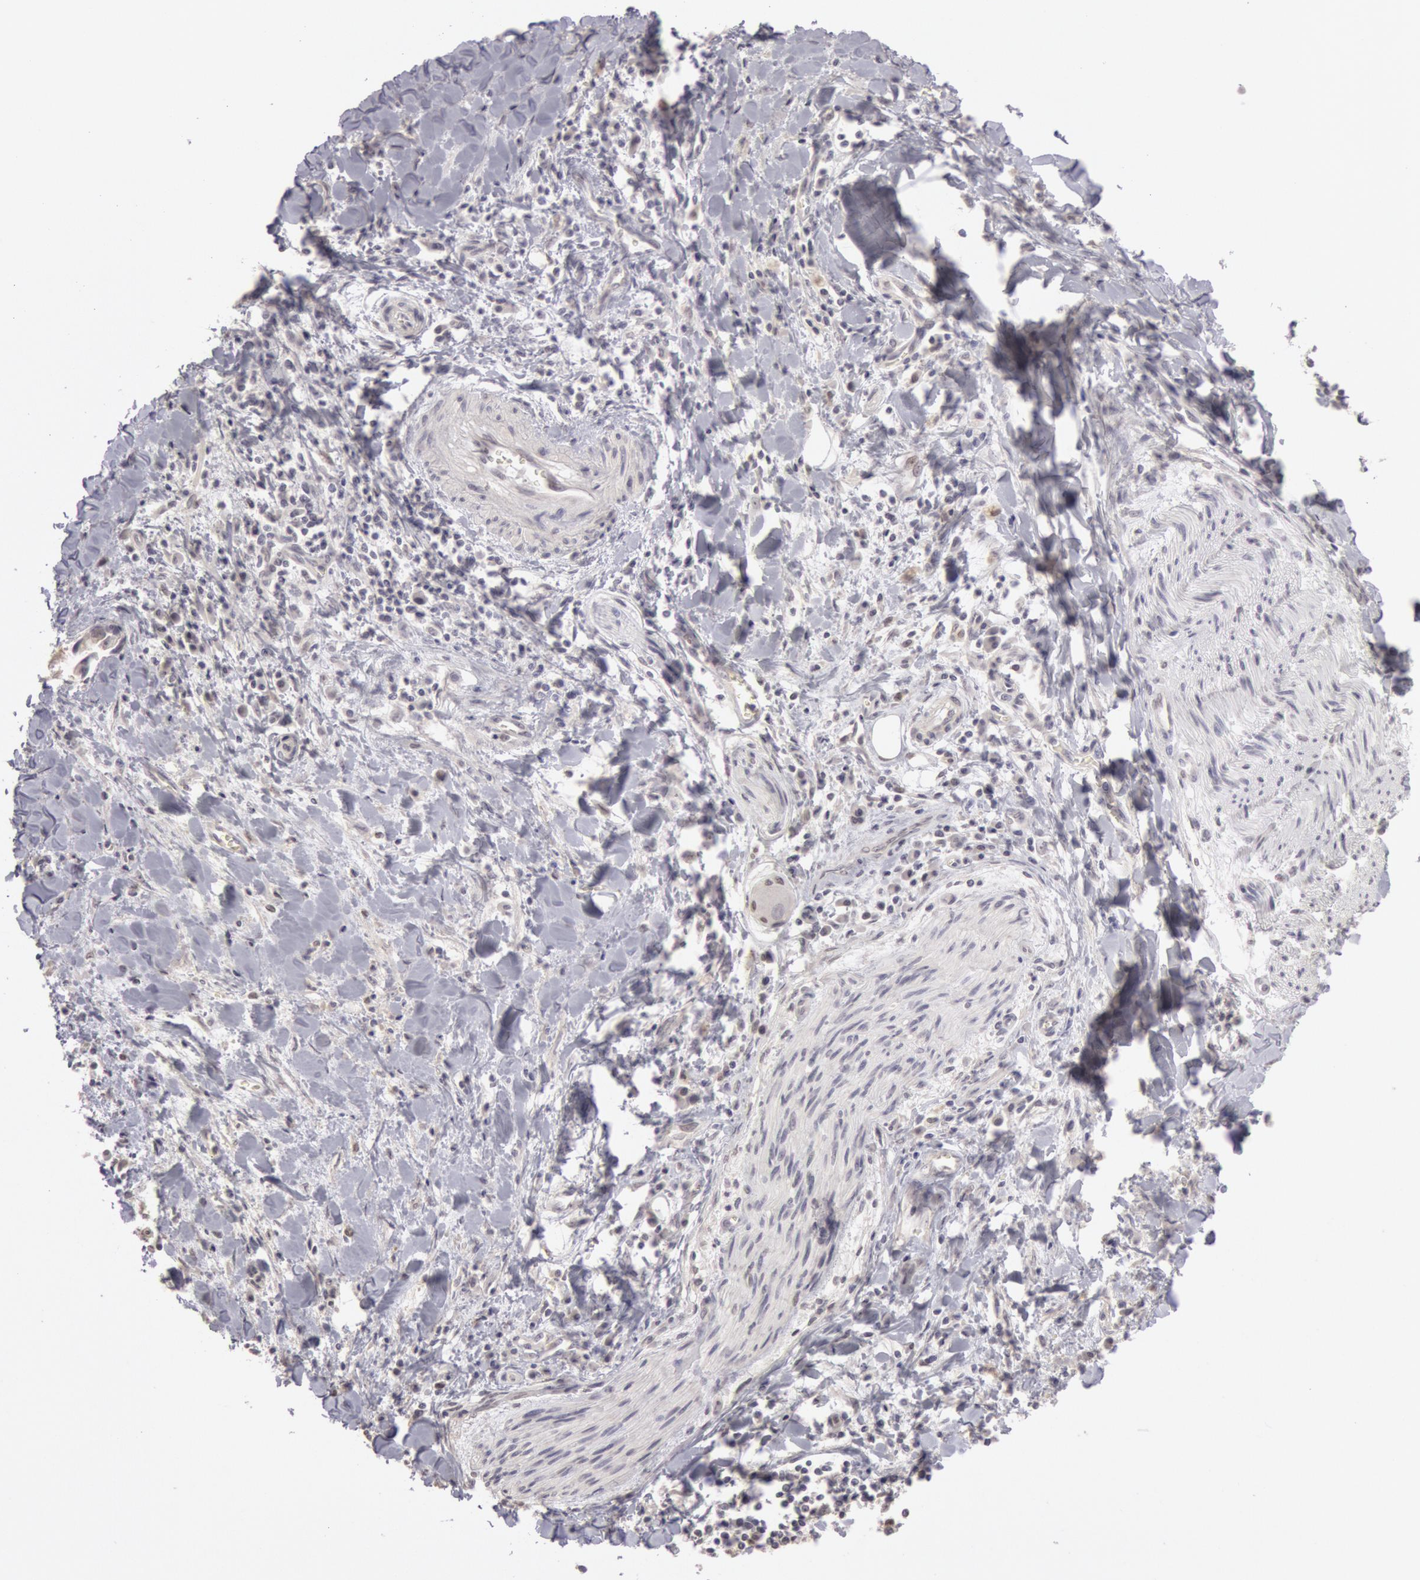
{"staining": {"intensity": "negative", "quantity": "none", "location": "none"}, "tissue": "liver cancer", "cell_type": "Tumor cells", "image_type": "cancer", "snomed": [{"axis": "morphology", "description": "Cholangiocarcinoma"}, {"axis": "topography", "description": "Liver"}], "caption": "Immunohistochemistry of human liver cancer (cholangiocarcinoma) shows no positivity in tumor cells.", "gene": "RIMBP3C", "patient": {"sex": "male", "age": 57}}